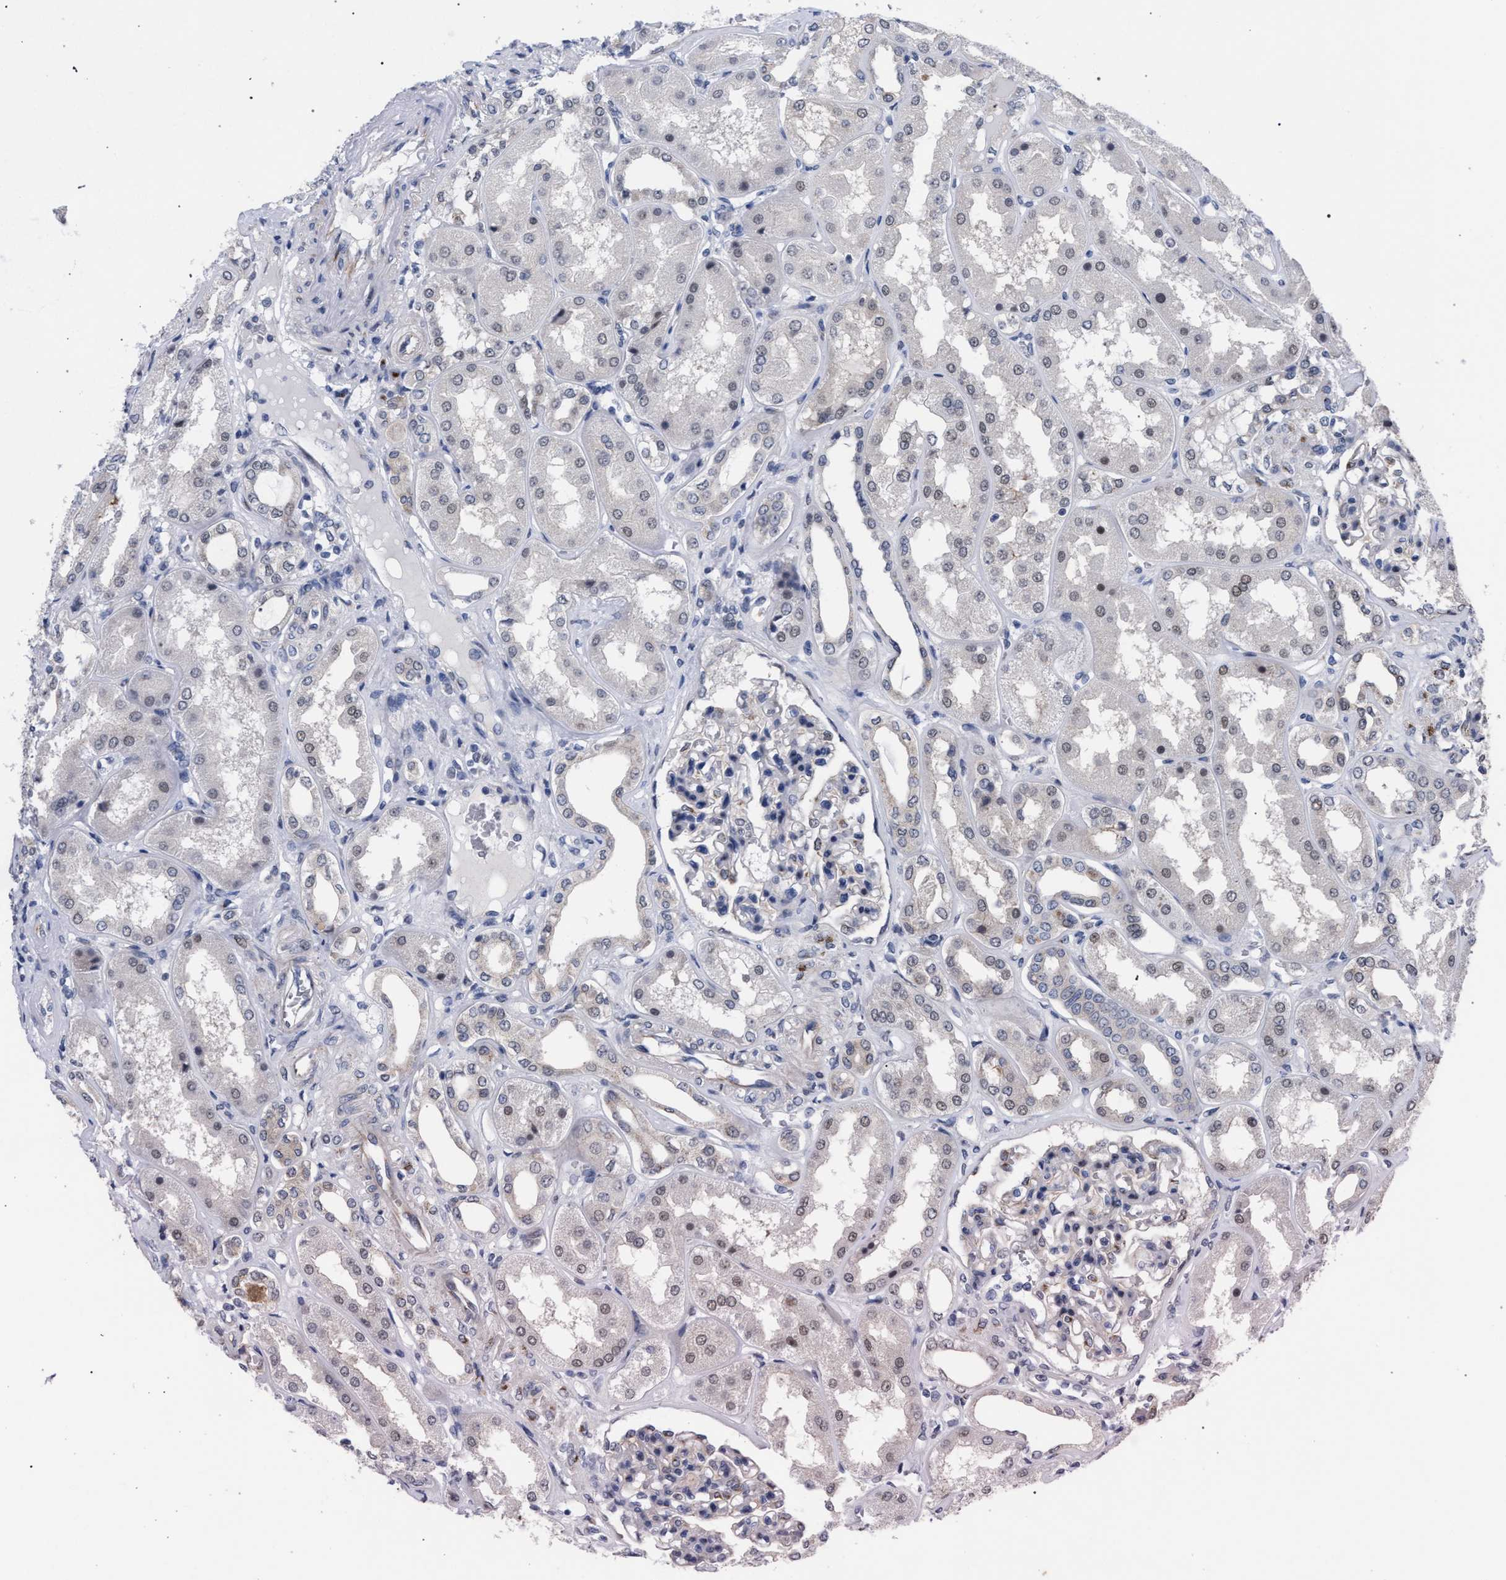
{"staining": {"intensity": "moderate", "quantity": "<25%", "location": "cytoplasmic/membranous"}, "tissue": "kidney", "cell_type": "Cells in glomeruli", "image_type": "normal", "snomed": [{"axis": "morphology", "description": "Normal tissue, NOS"}, {"axis": "topography", "description": "Kidney"}], "caption": "Immunohistochemistry (DAB (3,3'-diaminobenzidine)) staining of benign kidney demonstrates moderate cytoplasmic/membranous protein staining in about <25% of cells in glomeruli.", "gene": "GOLGA2", "patient": {"sex": "female", "age": 56}}